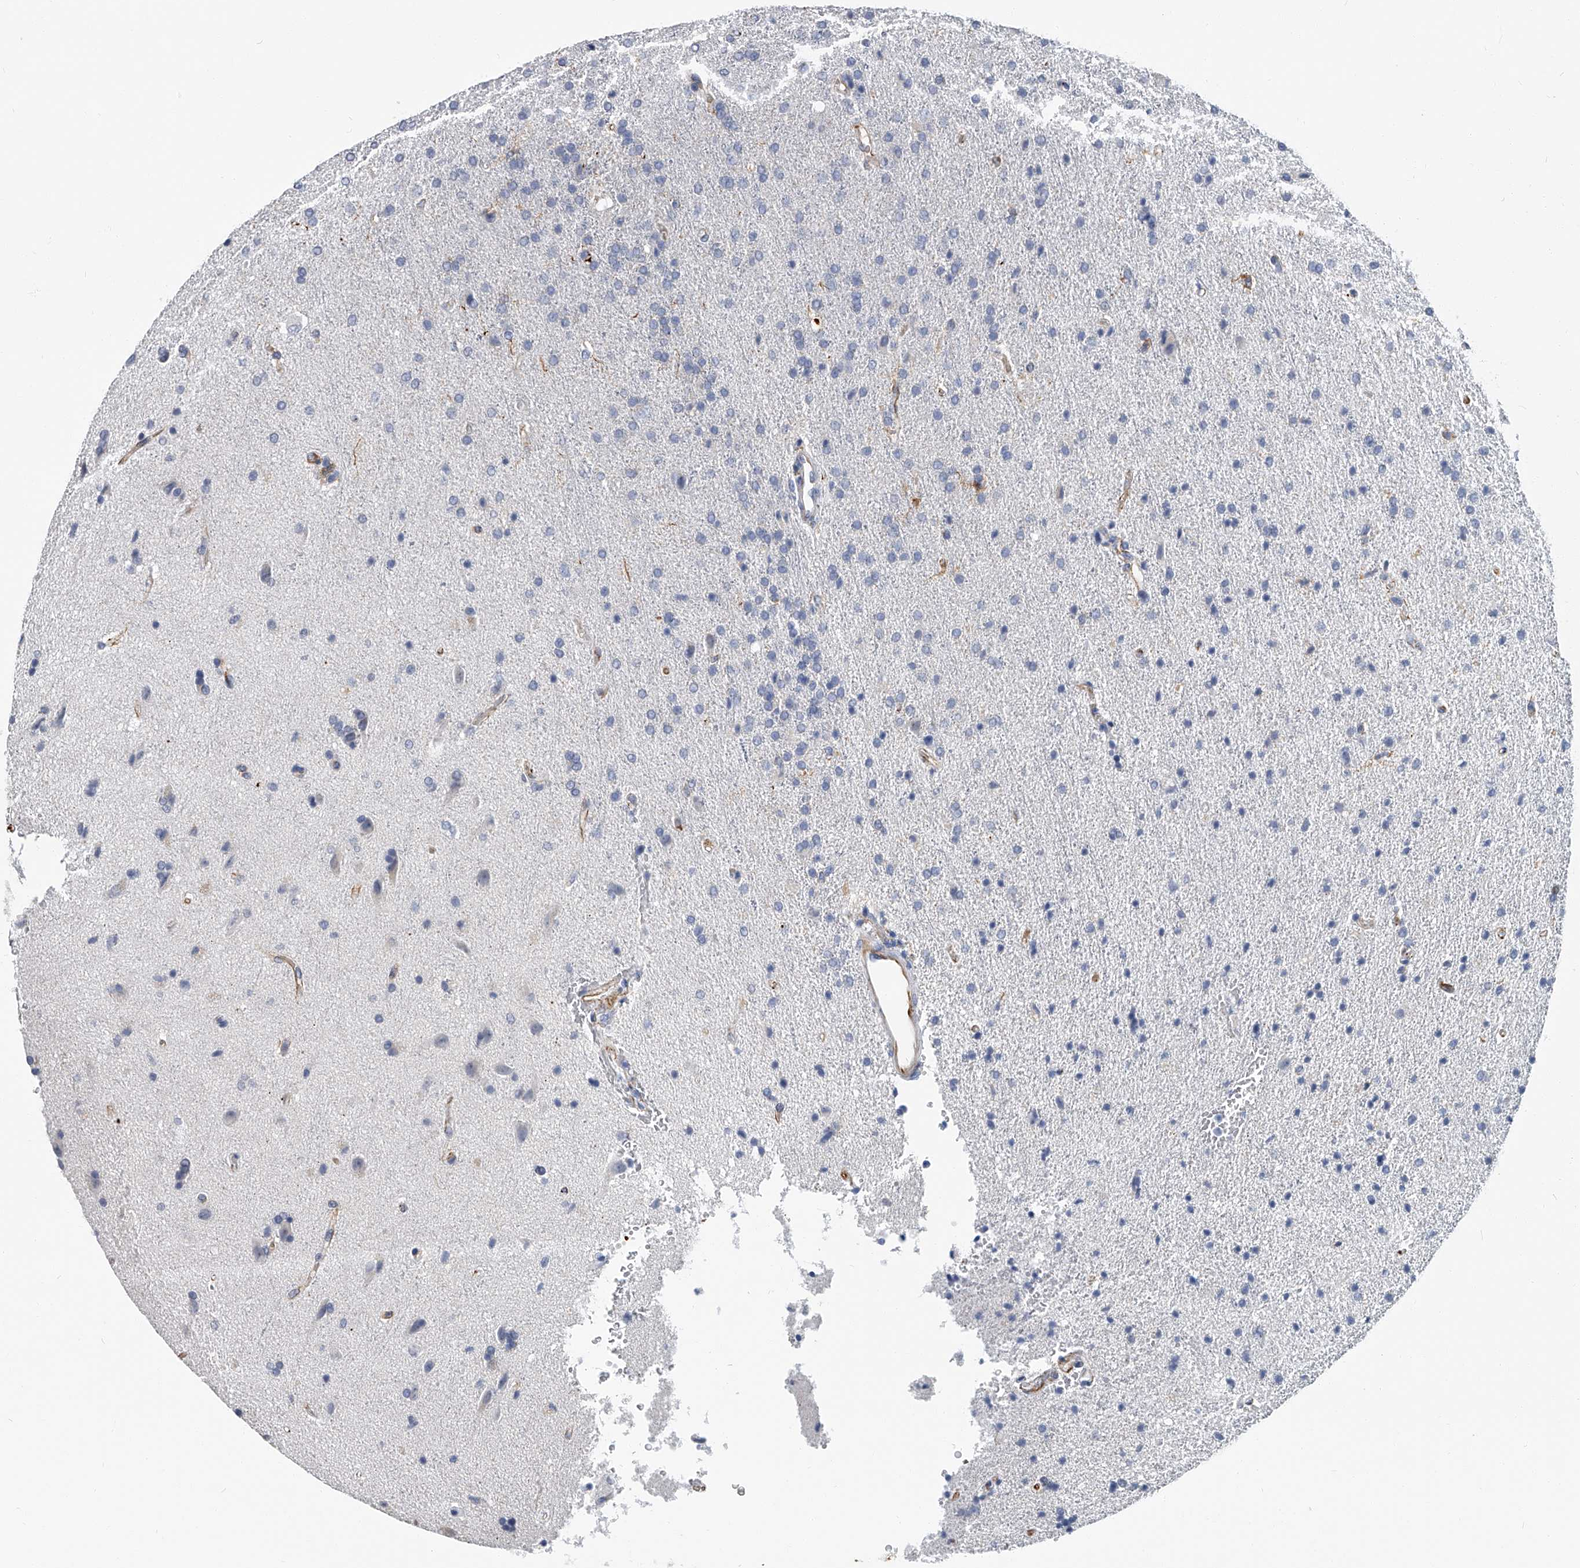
{"staining": {"intensity": "negative", "quantity": "none", "location": "none"}, "tissue": "glioma", "cell_type": "Tumor cells", "image_type": "cancer", "snomed": [{"axis": "morphology", "description": "Glioma, malignant, High grade"}, {"axis": "topography", "description": "Brain"}], "caption": "Immunohistochemistry (IHC) micrograph of neoplastic tissue: human glioma stained with DAB (3,3'-diaminobenzidine) reveals no significant protein expression in tumor cells.", "gene": "KIRREL1", "patient": {"sex": "male", "age": 72}}